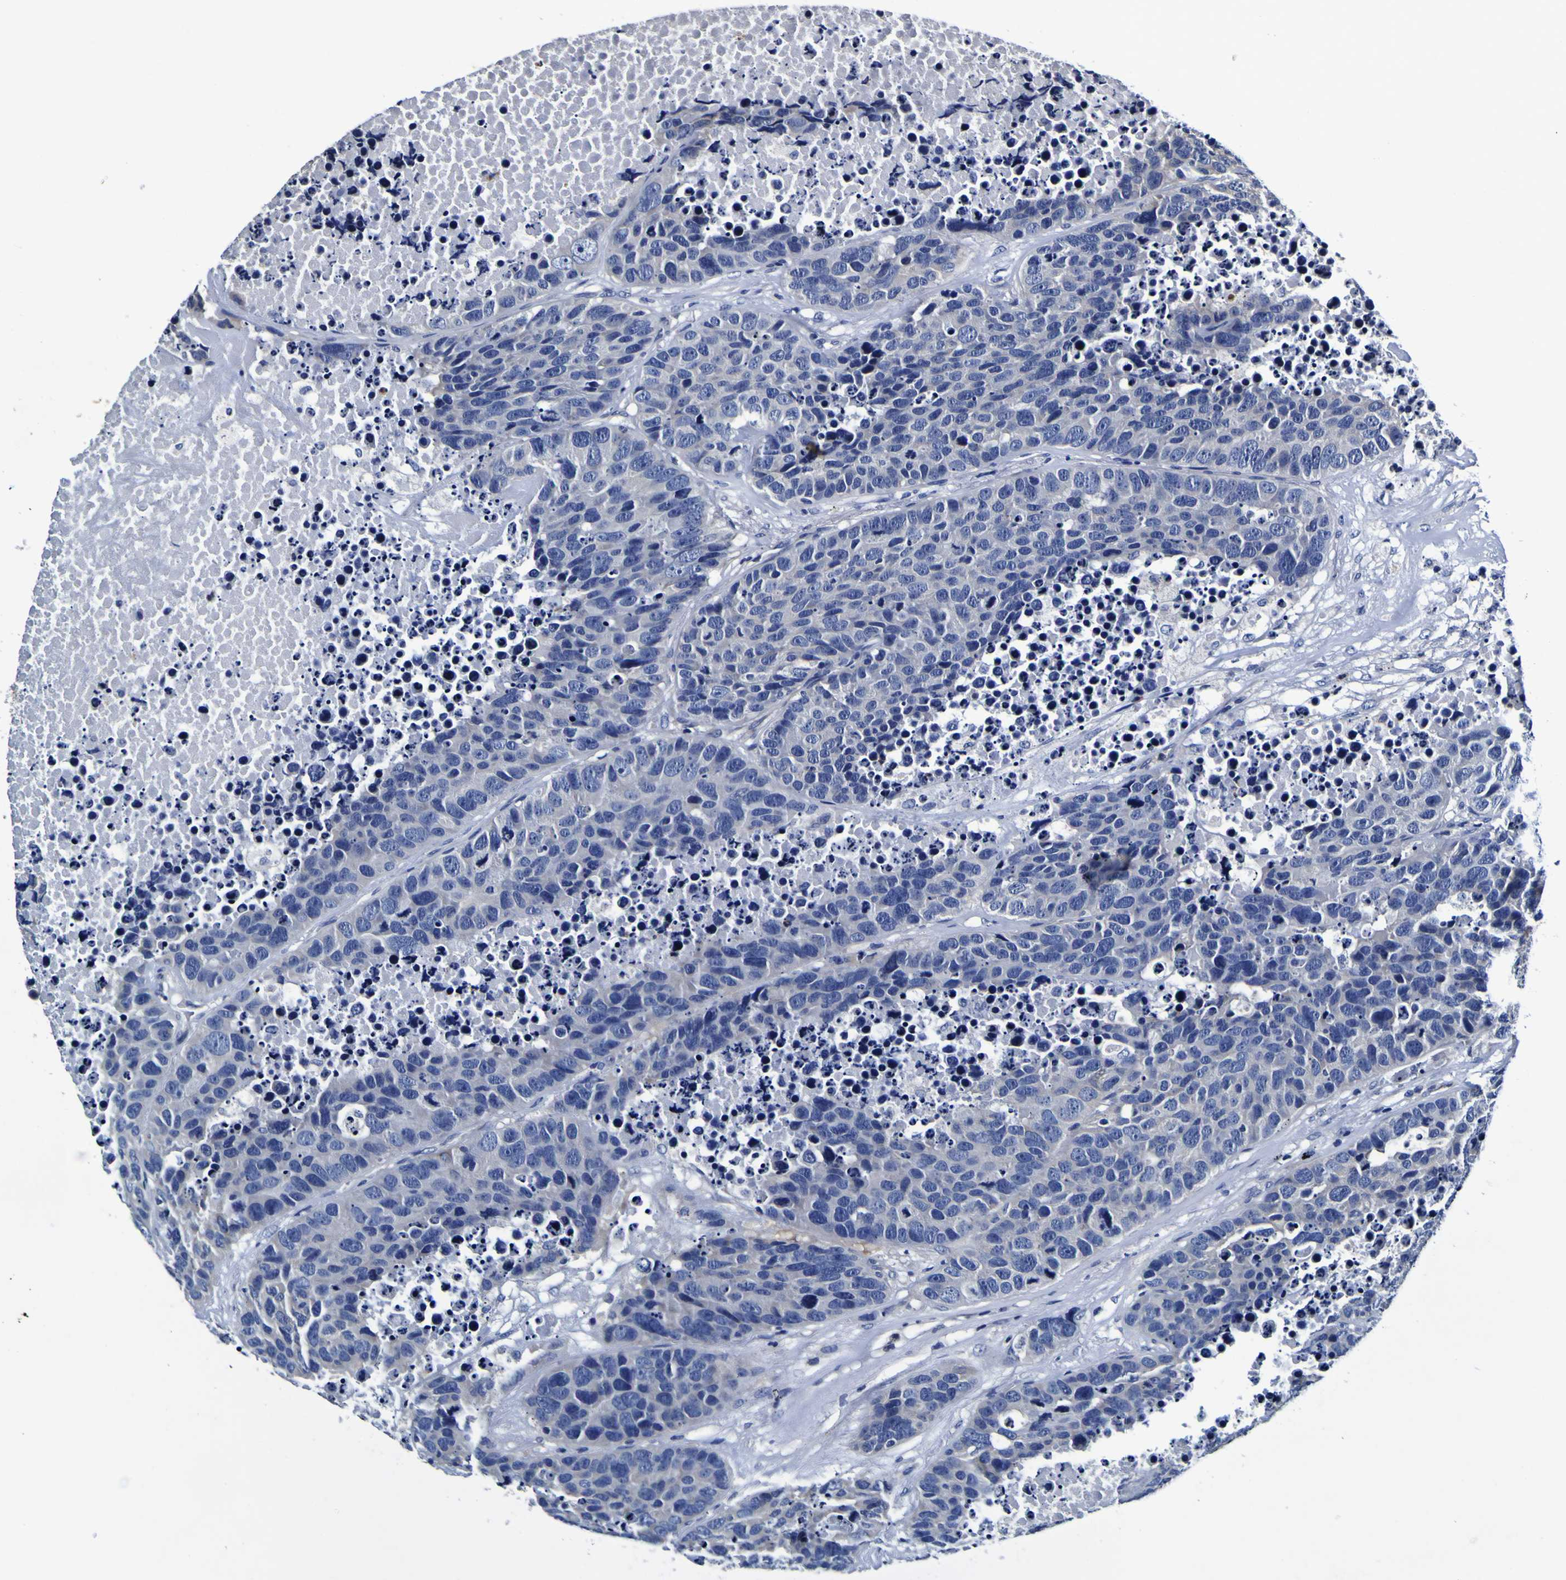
{"staining": {"intensity": "negative", "quantity": "none", "location": "none"}, "tissue": "carcinoid", "cell_type": "Tumor cells", "image_type": "cancer", "snomed": [{"axis": "morphology", "description": "Carcinoid, malignant, NOS"}, {"axis": "topography", "description": "Lung"}], "caption": "Protein analysis of carcinoid reveals no significant expression in tumor cells.", "gene": "PANK4", "patient": {"sex": "male", "age": 60}}